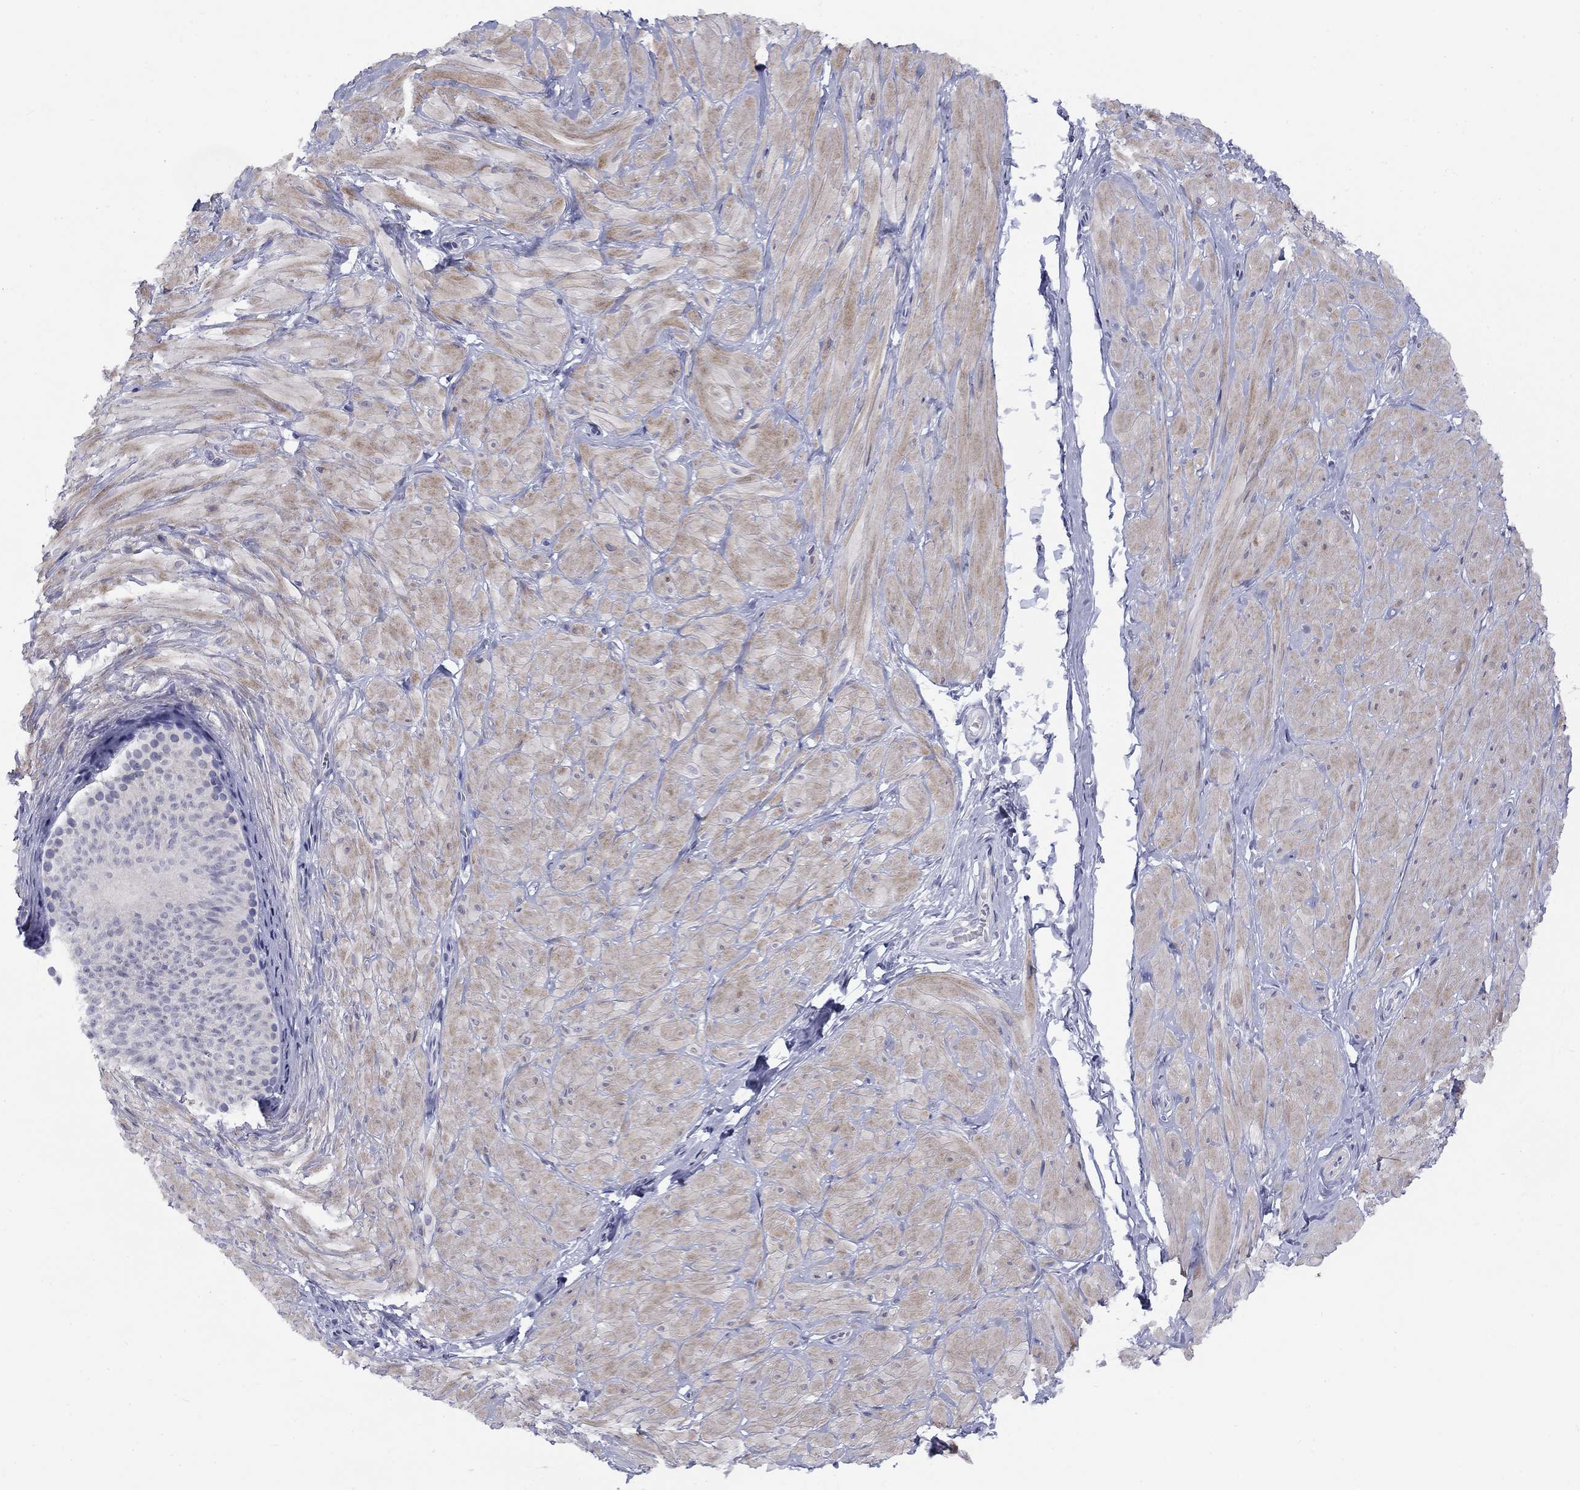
{"staining": {"intensity": "negative", "quantity": "none", "location": "none"}, "tissue": "adipose tissue", "cell_type": "Adipocytes", "image_type": "normal", "snomed": [{"axis": "morphology", "description": "Normal tissue, NOS"}, {"axis": "topography", "description": "Smooth muscle"}, {"axis": "topography", "description": "Peripheral nerve tissue"}], "caption": "An immunohistochemistry (IHC) micrograph of unremarkable adipose tissue is shown. There is no staining in adipocytes of adipose tissue. (DAB IHC, high magnification).", "gene": "CACNA1A", "patient": {"sex": "male", "age": 22}}